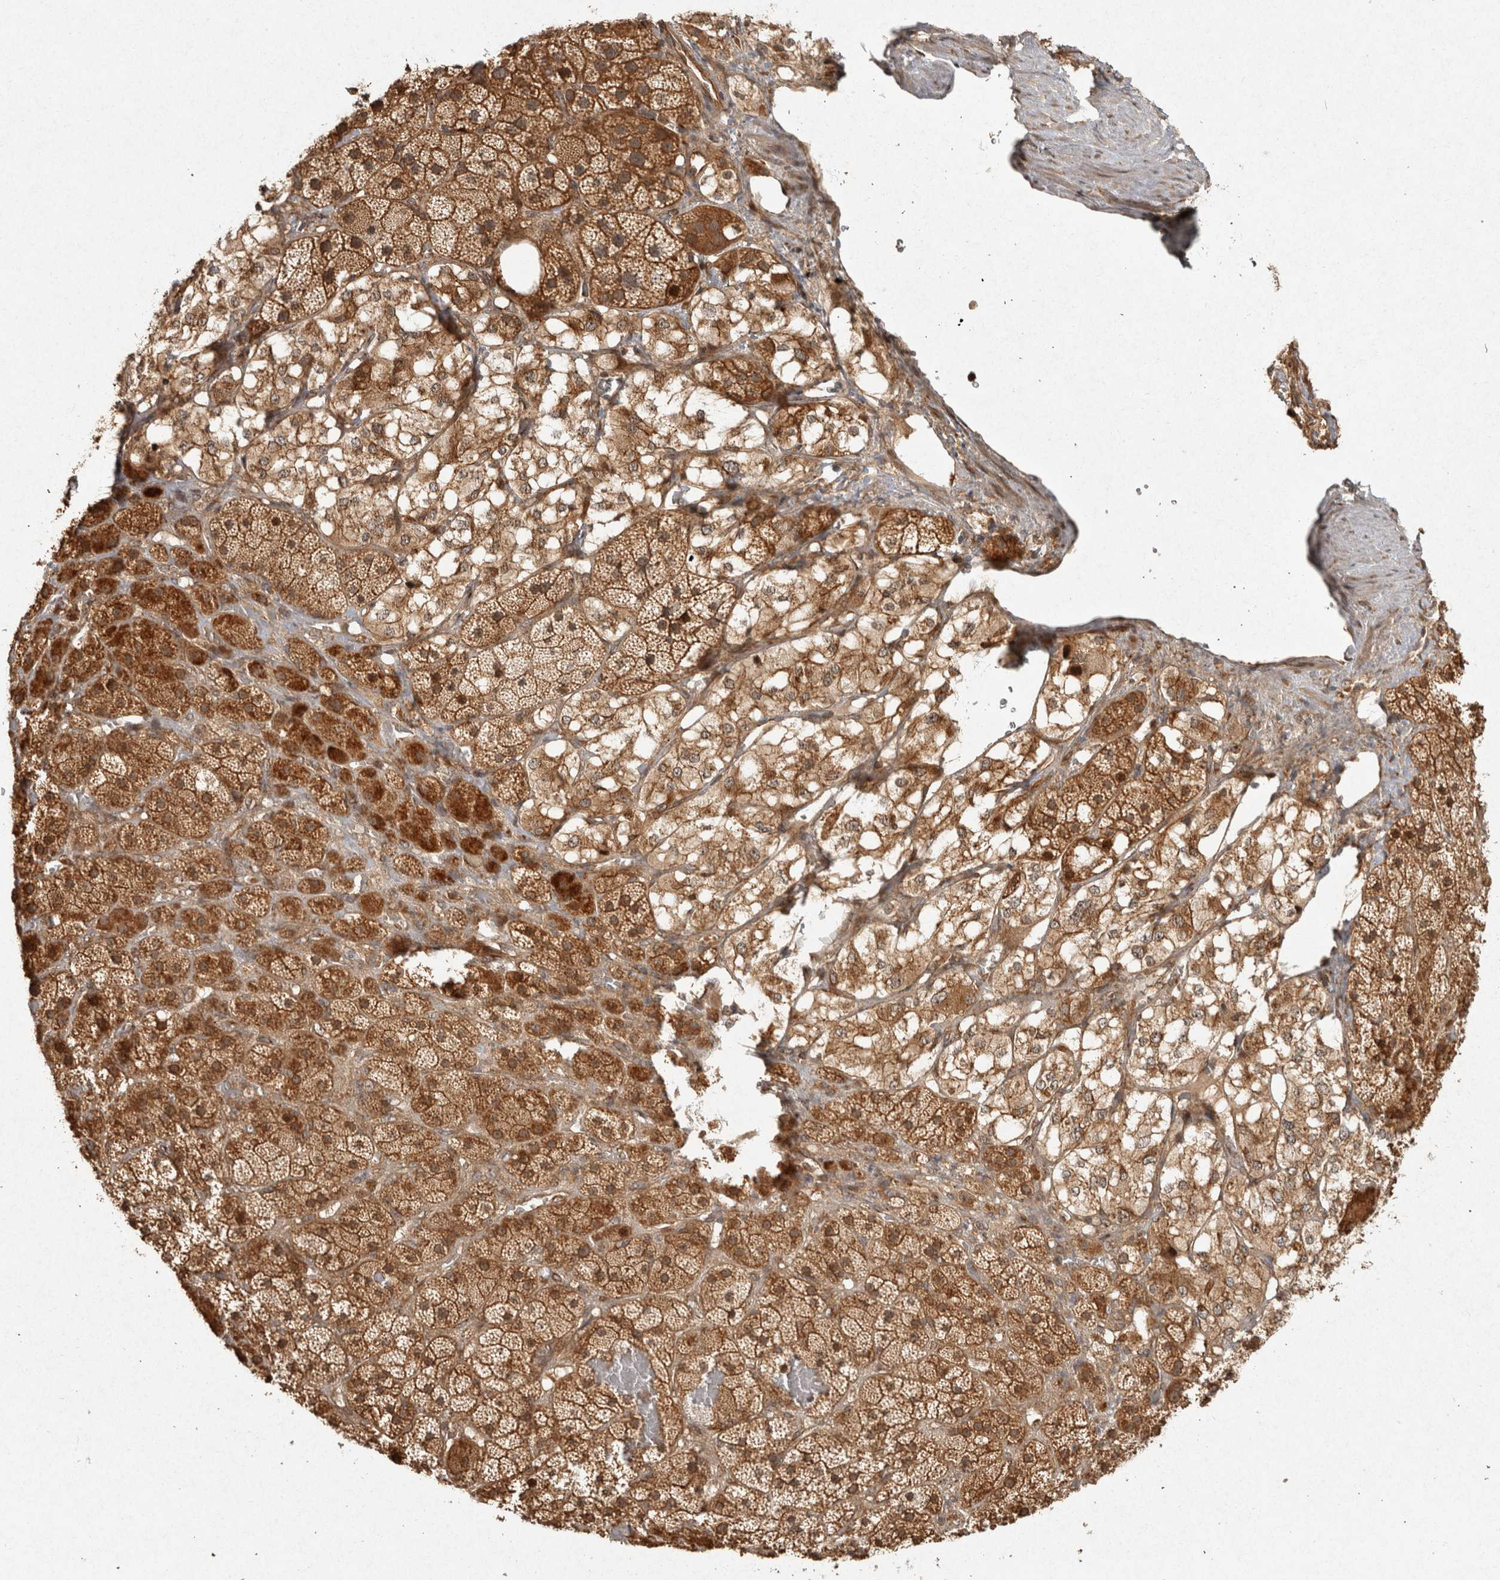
{"staining": {"intensity": "moderate", "quantity": ">75%", "location": "cytoplasmic/membranous"}, "tissue": "adrenal gland", "cell_type": "Glandular cells", "image_type": "normal", "snomed": [{"axis": "morphology", "description": "Normal tissue, NOS"}, {"axis": "topography", "description": "Adrenal gland"}], "caption": "Moderate cytoplasmic/membranous positivity is identified in approximately >75% of glandular cells in normal adrenal gland. The staining is performed using DAB (3,3'-diaminobenzidine) brown chromogen to label protein expression. The nuclei are counter-stained blue using hematoxylin.", "gene": "CAMSAP2", "patient": {"sex": "male", "age": 57}}